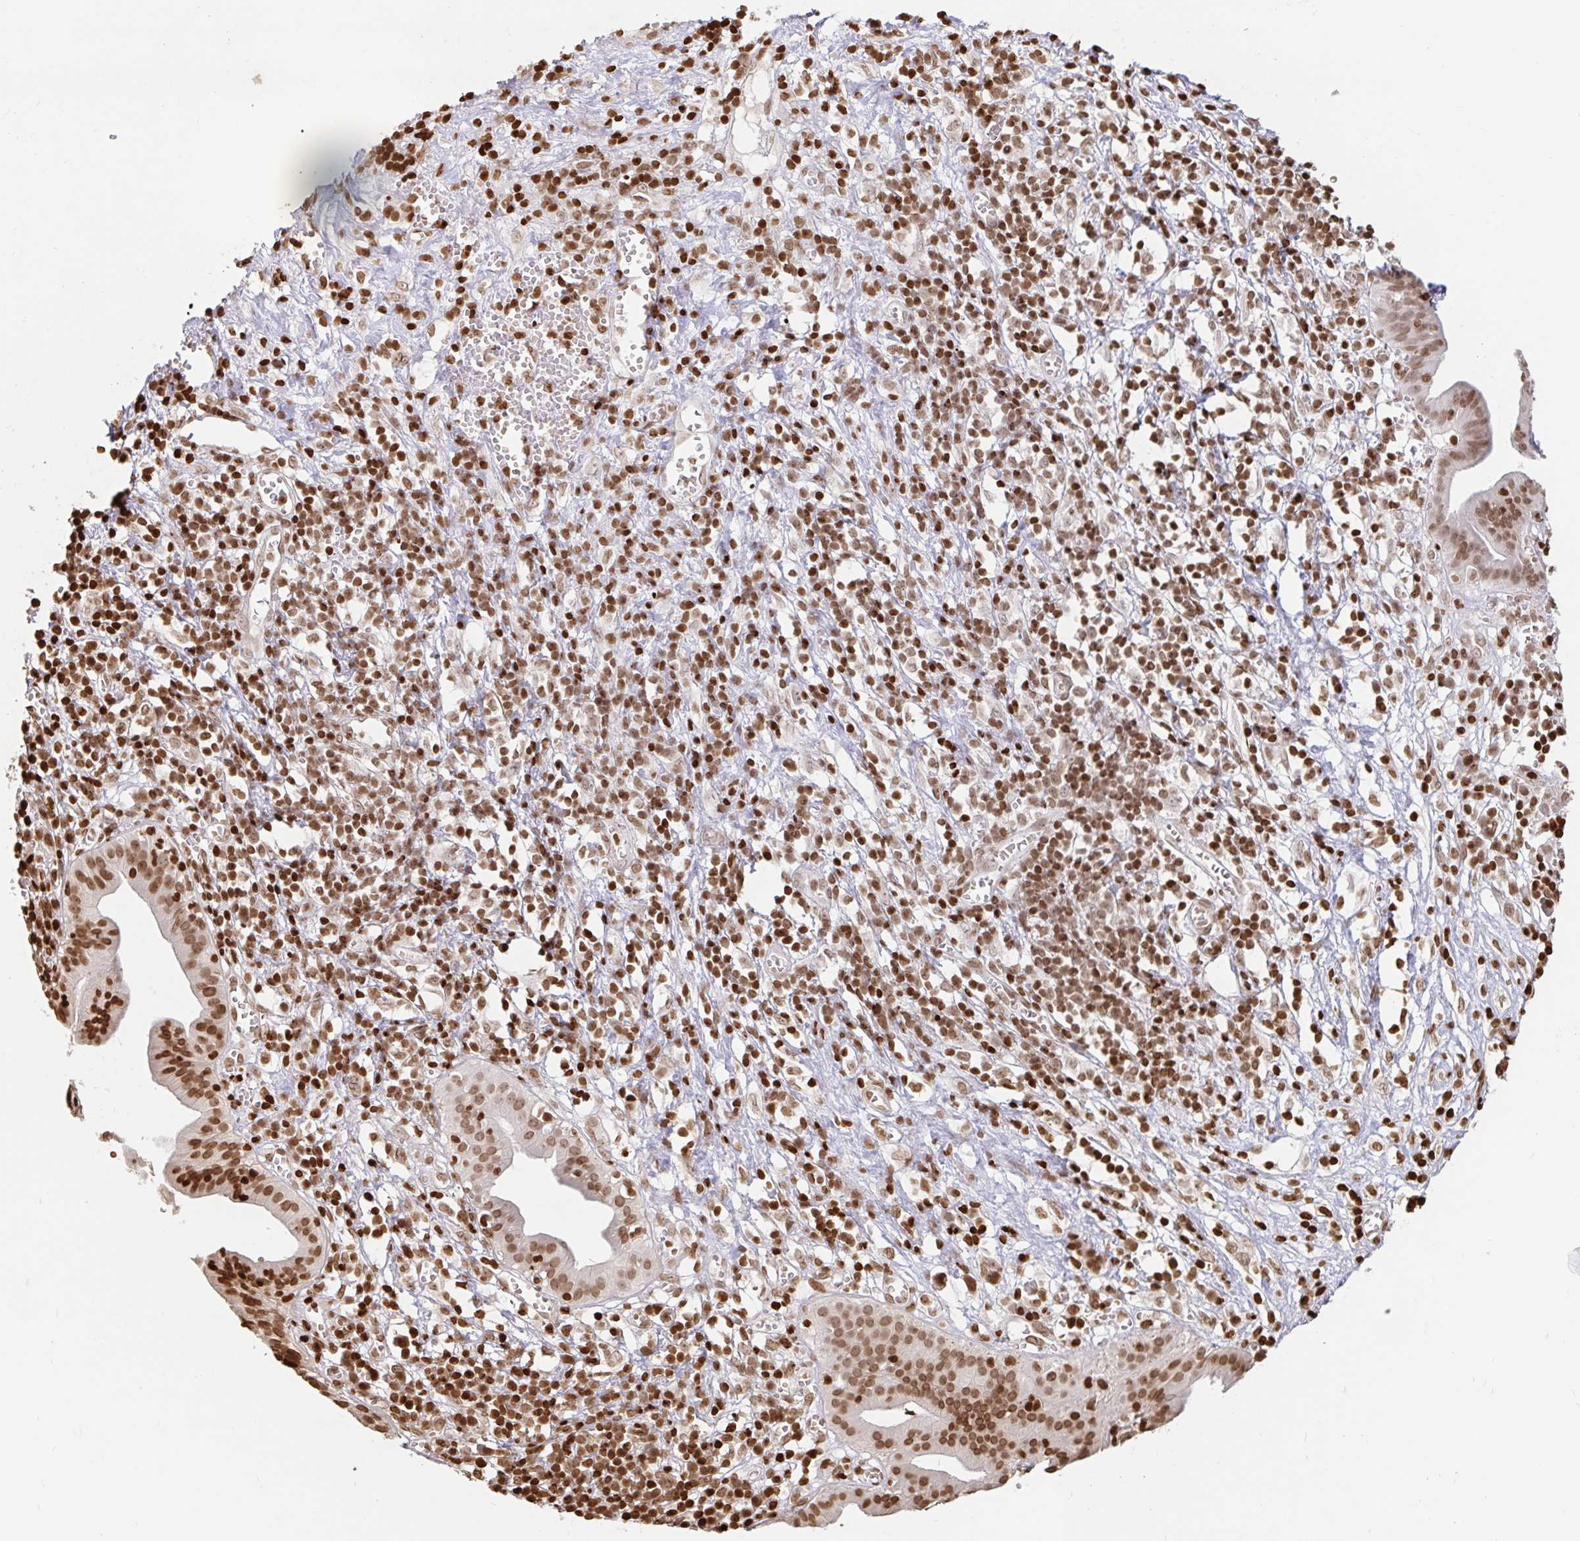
{"staining": {"intensity": "moderate", "quantity": ">75%", "location": "nuclear"}, "tissue": "pancreatic cancer", "cell_type": "Tumor cells", "image_type": "cancer", "snomed": [{"axis": "morphology", "description": "Adenocarcinoma, NOS"}, {"axis": "topography", "description": "Pancreas"}], "caption": "Moderate nuclear protein expression is present in about >75% of tumor cells in pancreatic adenocarcinoma.", "gene": "H2BC5", "patient": {"sex": "female", "age": 73}}